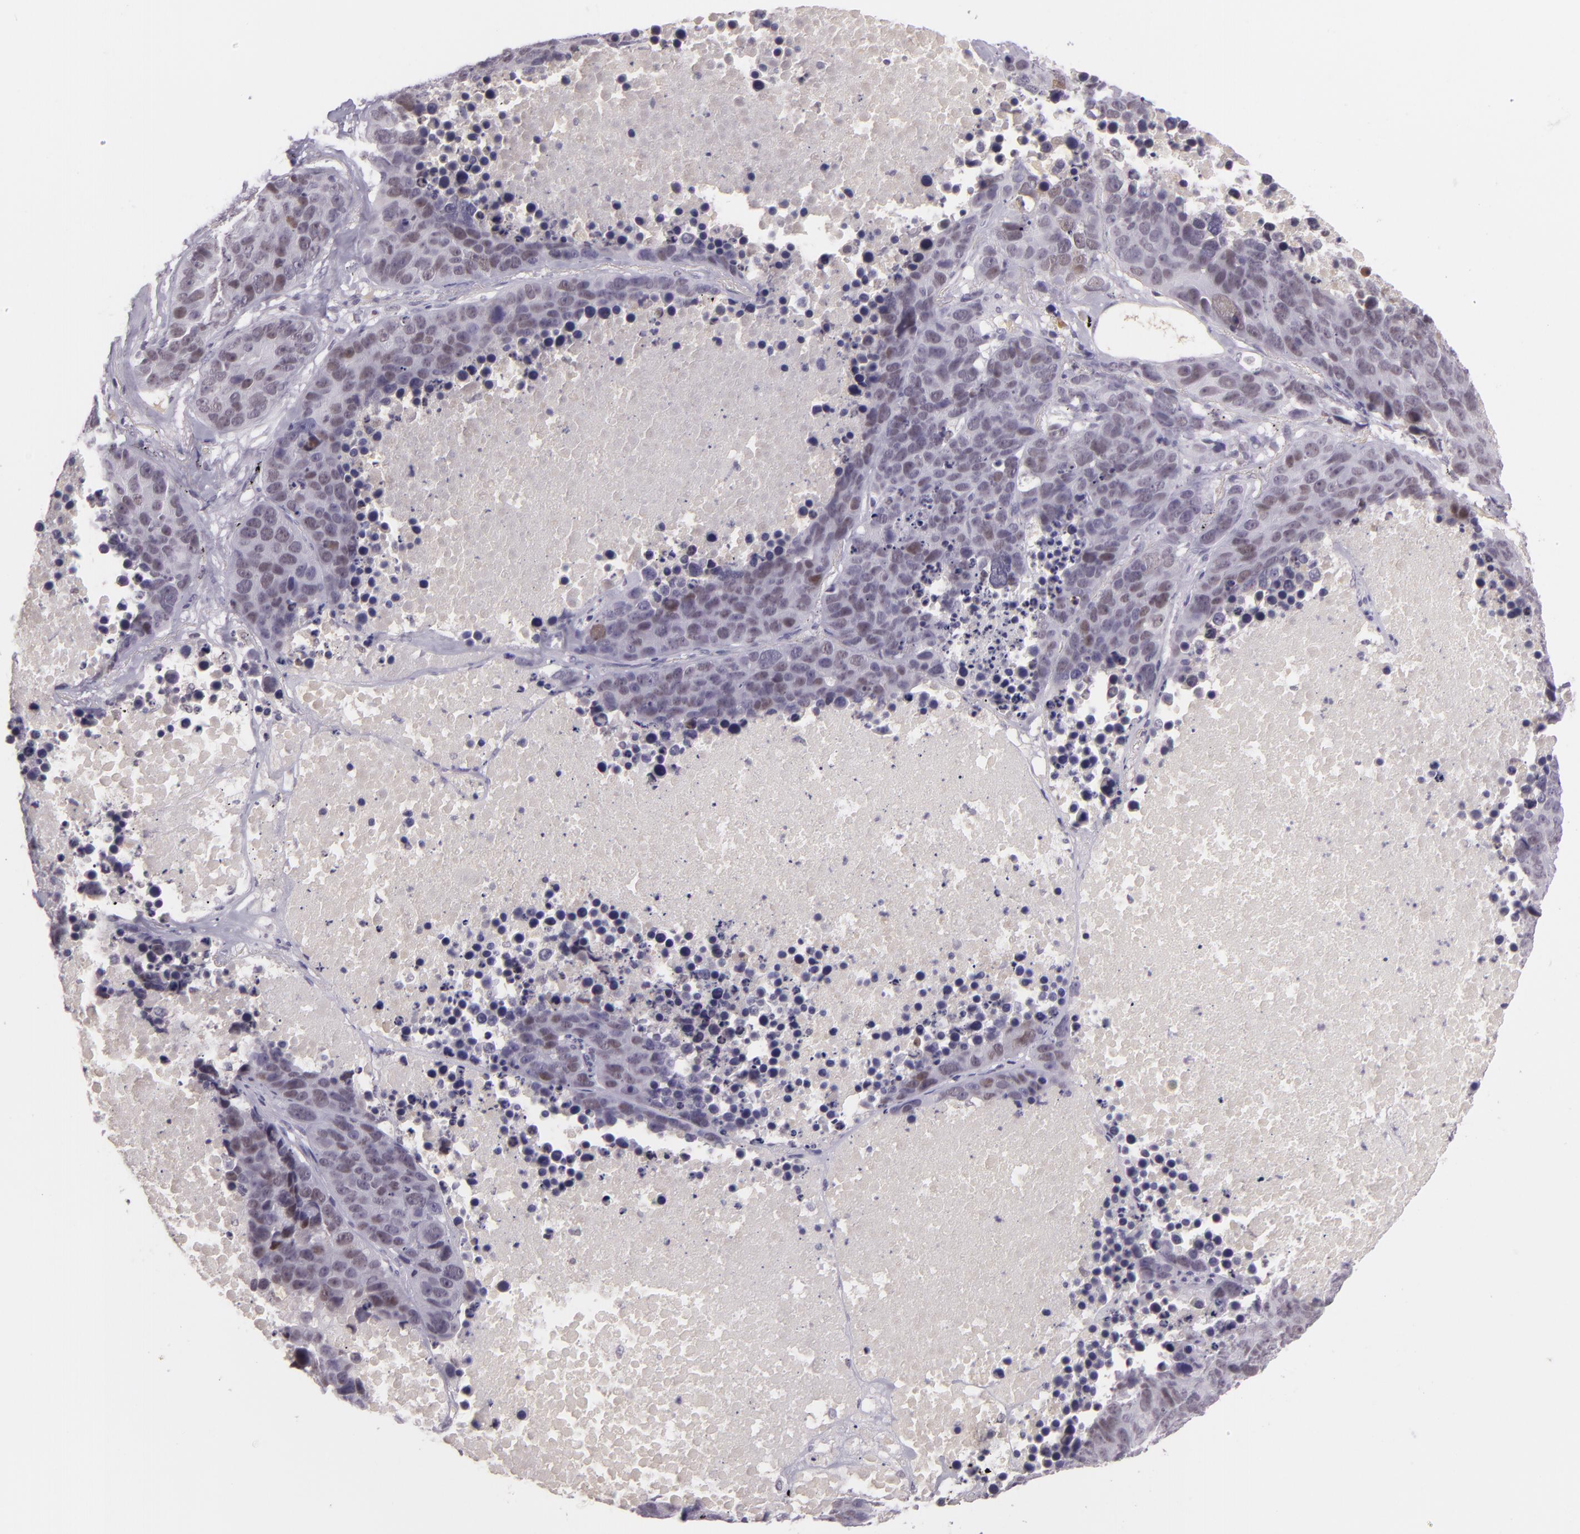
{"staining": {"intensity": "weak", "quantity": "<25%", "location": "nuclear"}, "tissue": "lung cancer", "cell_type": "Tumor cells", "image_type": "cancer", "snomed": [{"axis": "morphology", "description": "Carcinoid, malignant, NOS"}, {"axis": "topography", "description": "Lung"}], "caption": "The immunohistochemistry photomicrograph has no significant staining in tumor cells of malignant carcinoid (lung) tissue.", "gene": "CHEK2", "patient": {"sex": "male", "age": 60}}